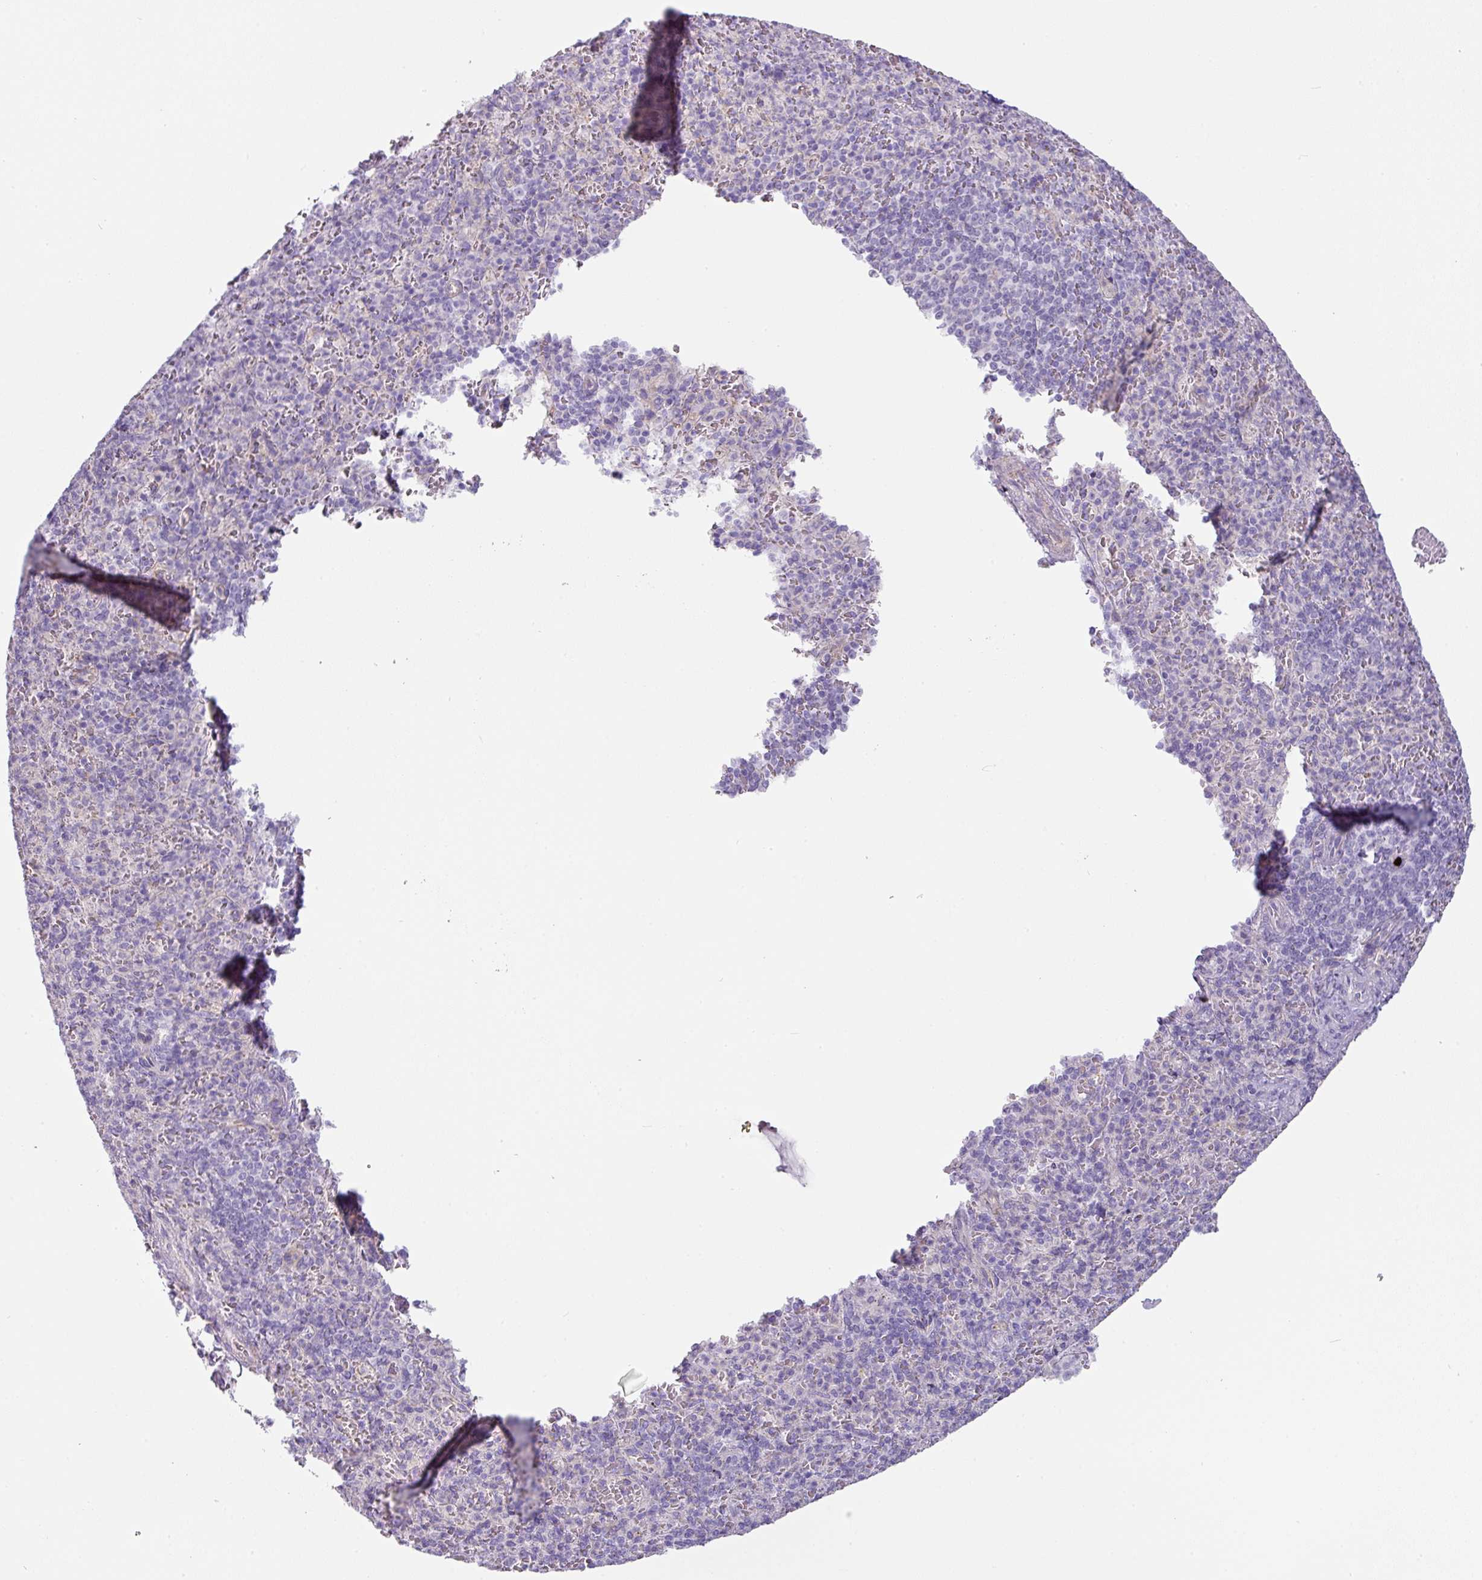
{"staining": {"intensity": "negative", "quantity": "none", "location": "none"}, "tissue": "spleen", "cell_type": "Cells in red pulp", "image_type": "normal", "snomed": [{"axis": "morphology", "description": "Normal tissue, NOS"}, {"axis": "topography", "description": "Spleen"}], "caption": "A high-resolution histopathology image shows immunohistochemistry (IHC) staining of benign spleen, which displays no significant staining in cells in red pulp. (DAB immunohistochemistry (IHC), high magnification).", "gene": "OR52N1", "patient": {"sex": "female", "age": 74}}